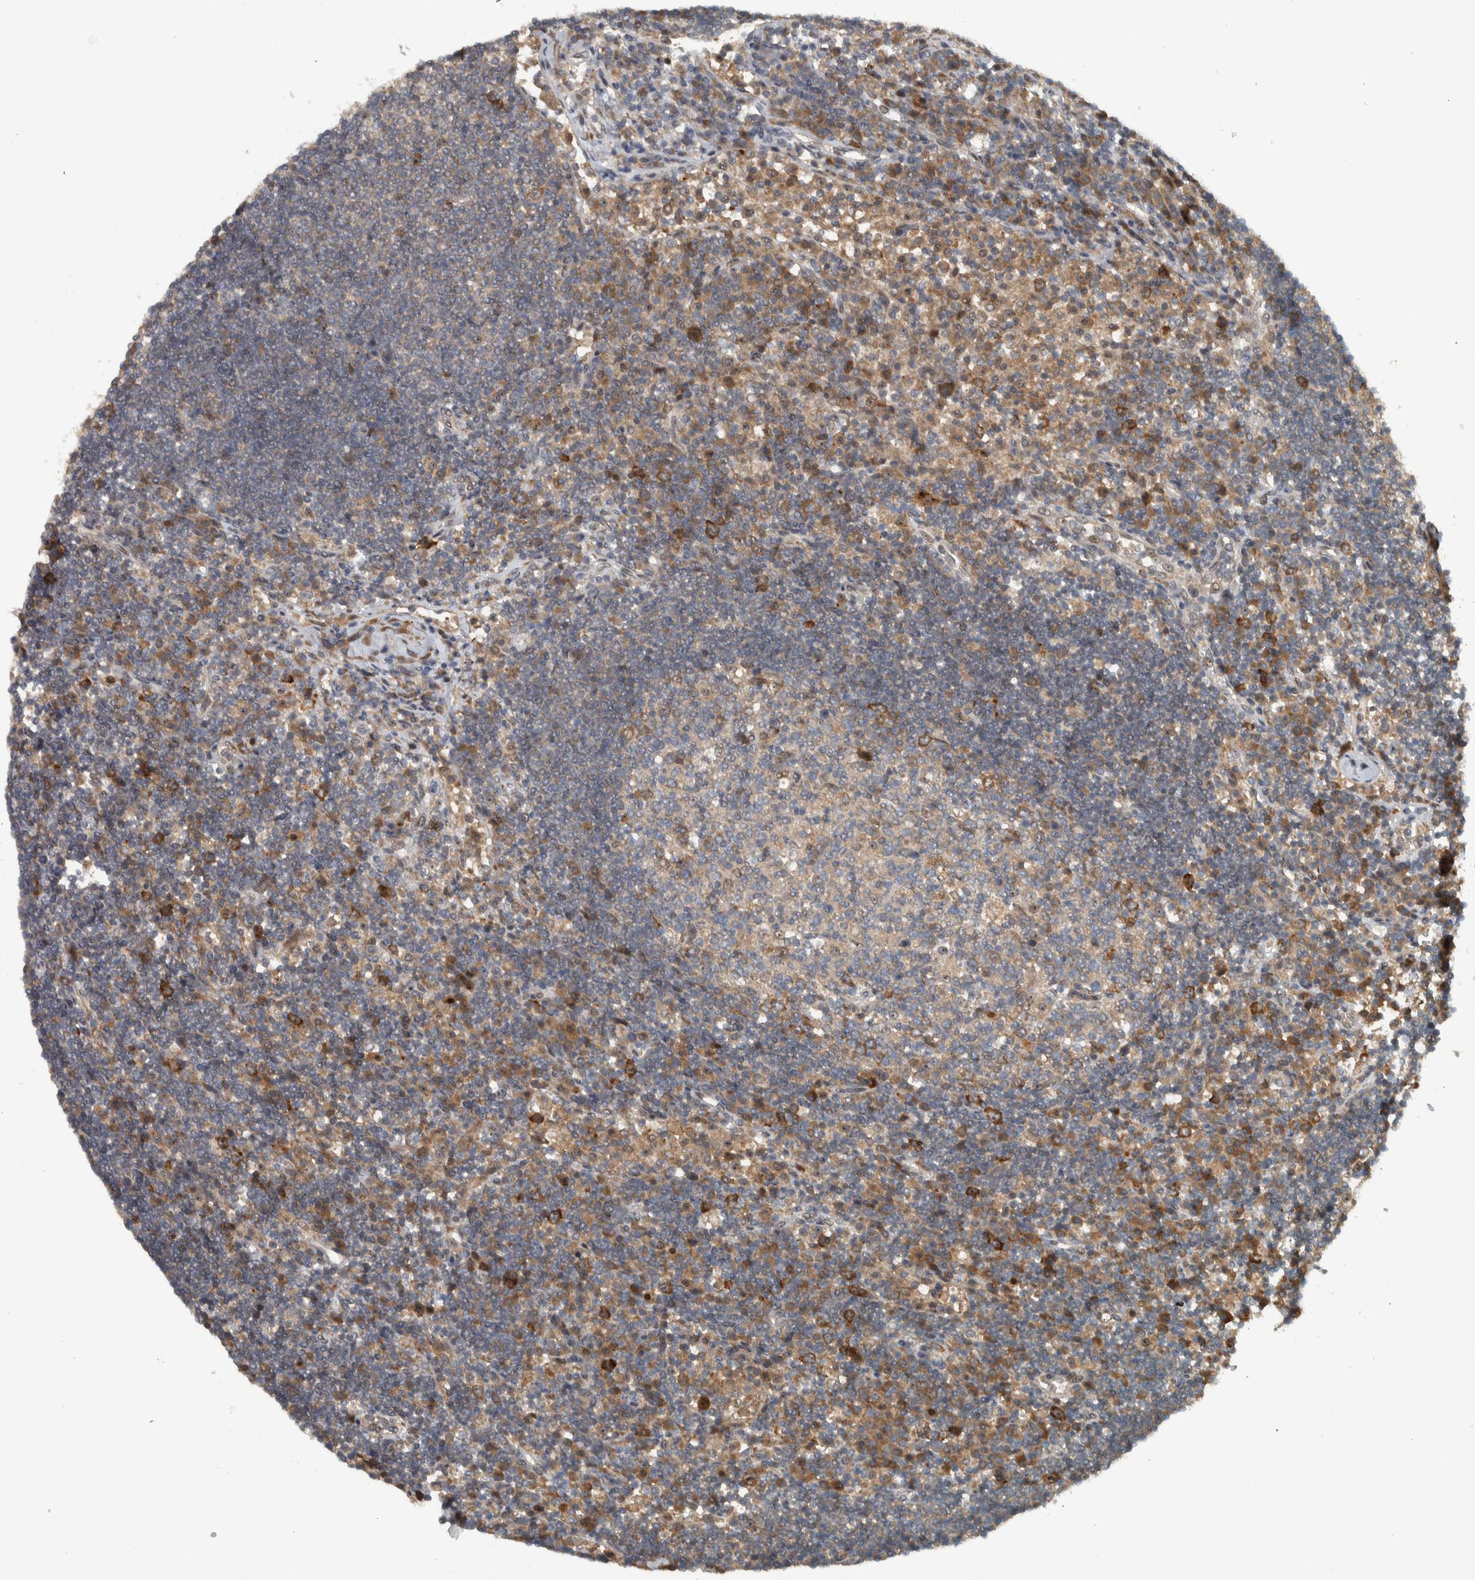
{"staining": {"intensity": "weak", "quantity": "<25%", "location": "cytoplasmic/membranous,nuclear"}, "tissue": "lymph node", "cell_type": "Germinal center cells", "image_type": "normal", "snomed": [{"axis": "morphology", "description": "Normal tissue, NOS"}, {"axis": "topography", "description": "Lymph node"}], "caption": "IHC of unremarkable lymph node reveals no positivity in germinal center cells. Brightfield microscopy of immunohistochemistry stained with DAB (brown) and hematoxylin (blue), captured at high magnification.", "gene": "XPO5", "patient": {"sex": "female", "age": 53}}